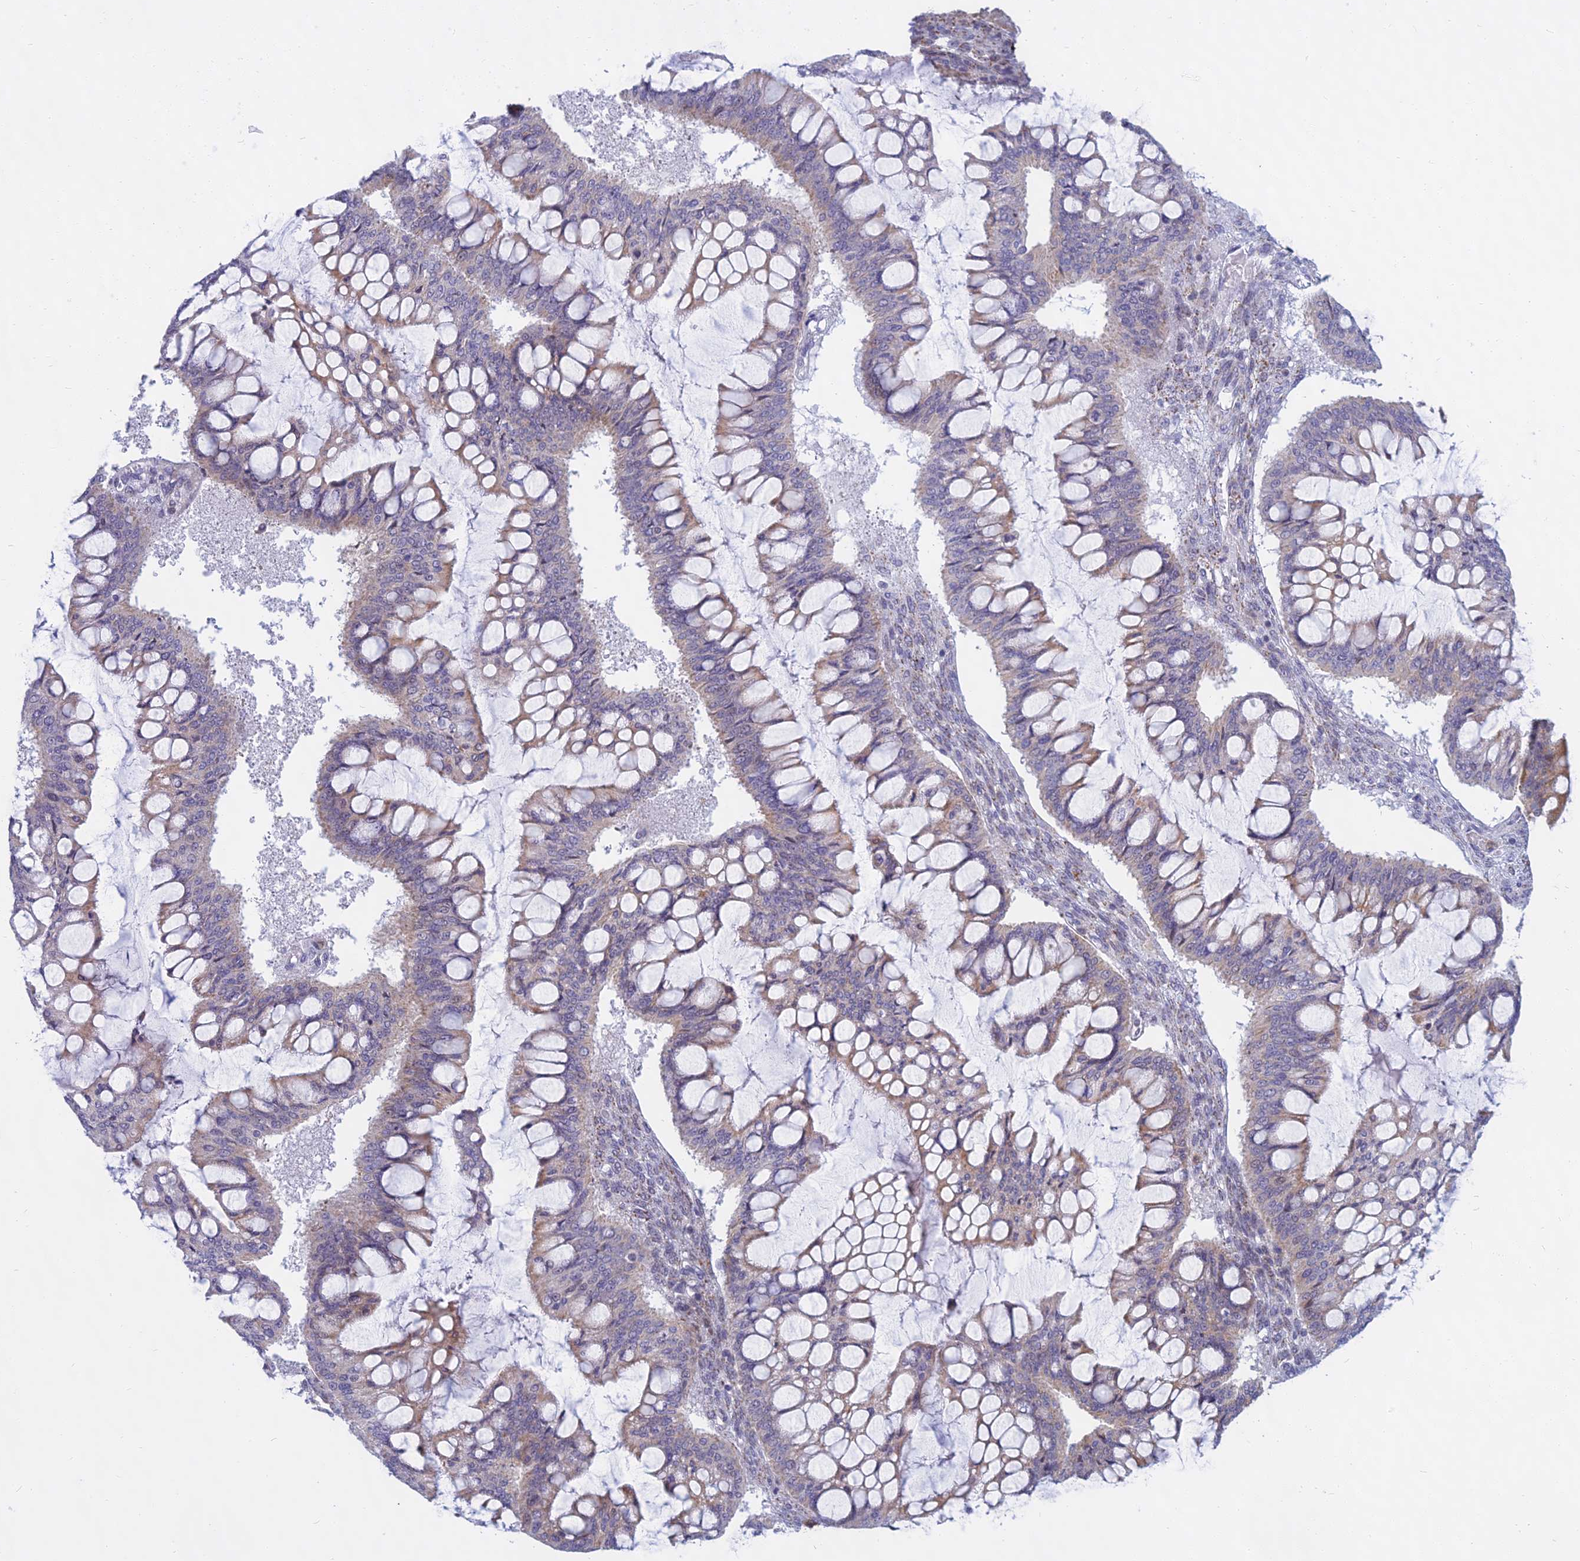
{"staining": {"intensity": "moderate", "quantity": "25%-75%", "location": "cytoplasmic/membranous"}, "tissue": "ovarian cancer", "cell_type": "Tumor cells", "image_type": "cancer", "snomed": [{"axis": "morphology", "description": "Cystadenocarcinoma, mucinous, NOS"}, {"axis": "topography", "description": "Ovary"}], "caption": "DAB immunohistochemical staining of ovarian cancer displays moderate cytoplasmic/membranous protein staining in about 25%-75% of tumor cells. The protein of interest is stained brown, and the nuclei are stained in blue (DAB (3,3'-diaminobenzidine) IHC with brightfield microscopy, high magnification).", "gene": "KRR1", "patient": {"sex": "female", "age": 73}}